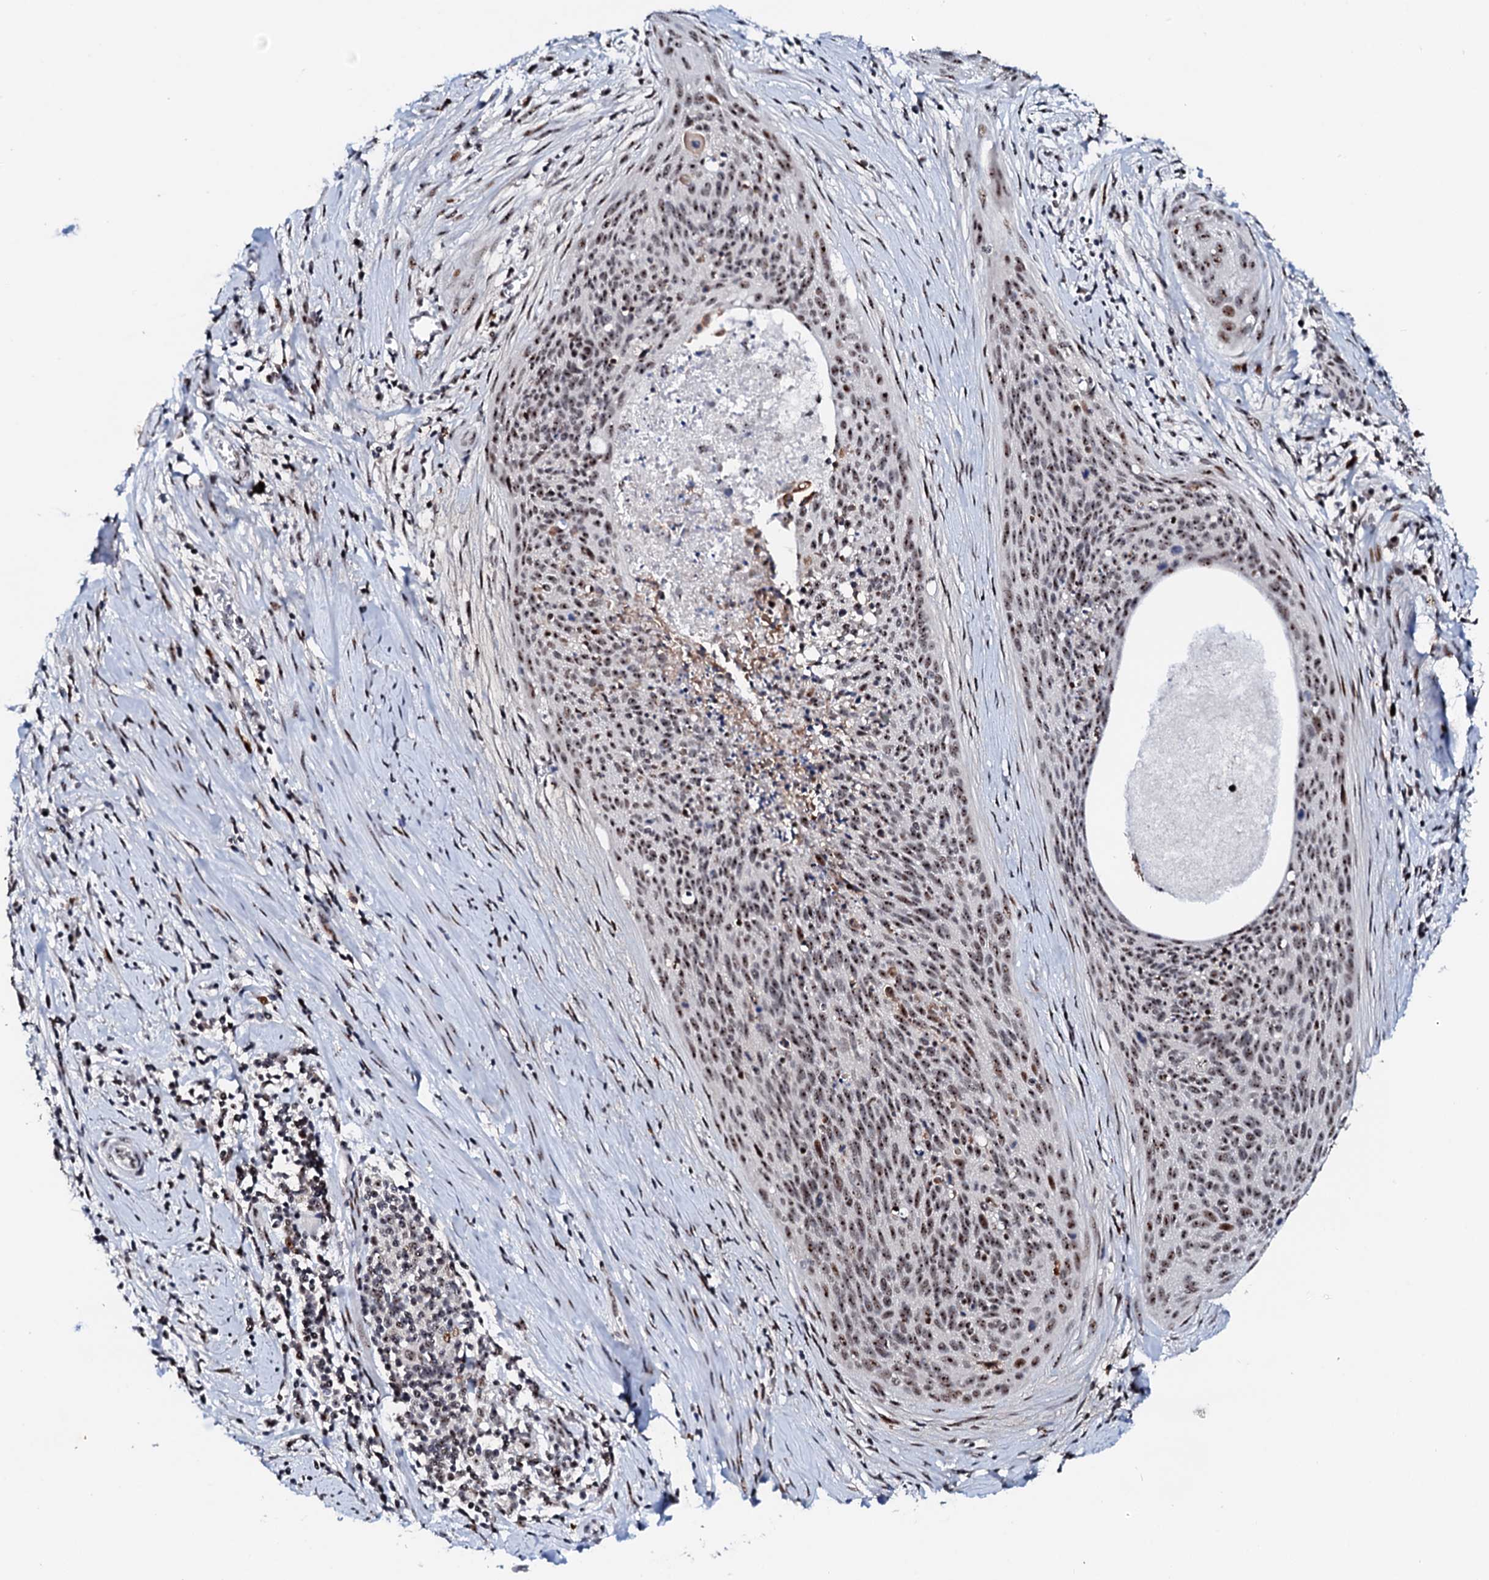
{"staining": {"intensity": "moderate", "quantity": ">75%", "location": "nuclear"}, "tissue": "cervical cancer", "cell_type": "Tumor cells", "image_type": "cancer", "snomed": [{"axis": "morphology", "description": "Squamous cell carcinoma, NOS"}, {"axis": "topography", "description": "Cervix"}], "caption": "Protein expression analysis of human squamous cell carcinoma (cervical) reveals moderate nuclear staining in about >75% of tumor cells. (brown staining indicates protein expression, while blue staining denotes nuclei).", "gene": "NEUROG3", "patient": {"sex": "female", "age": 55}}